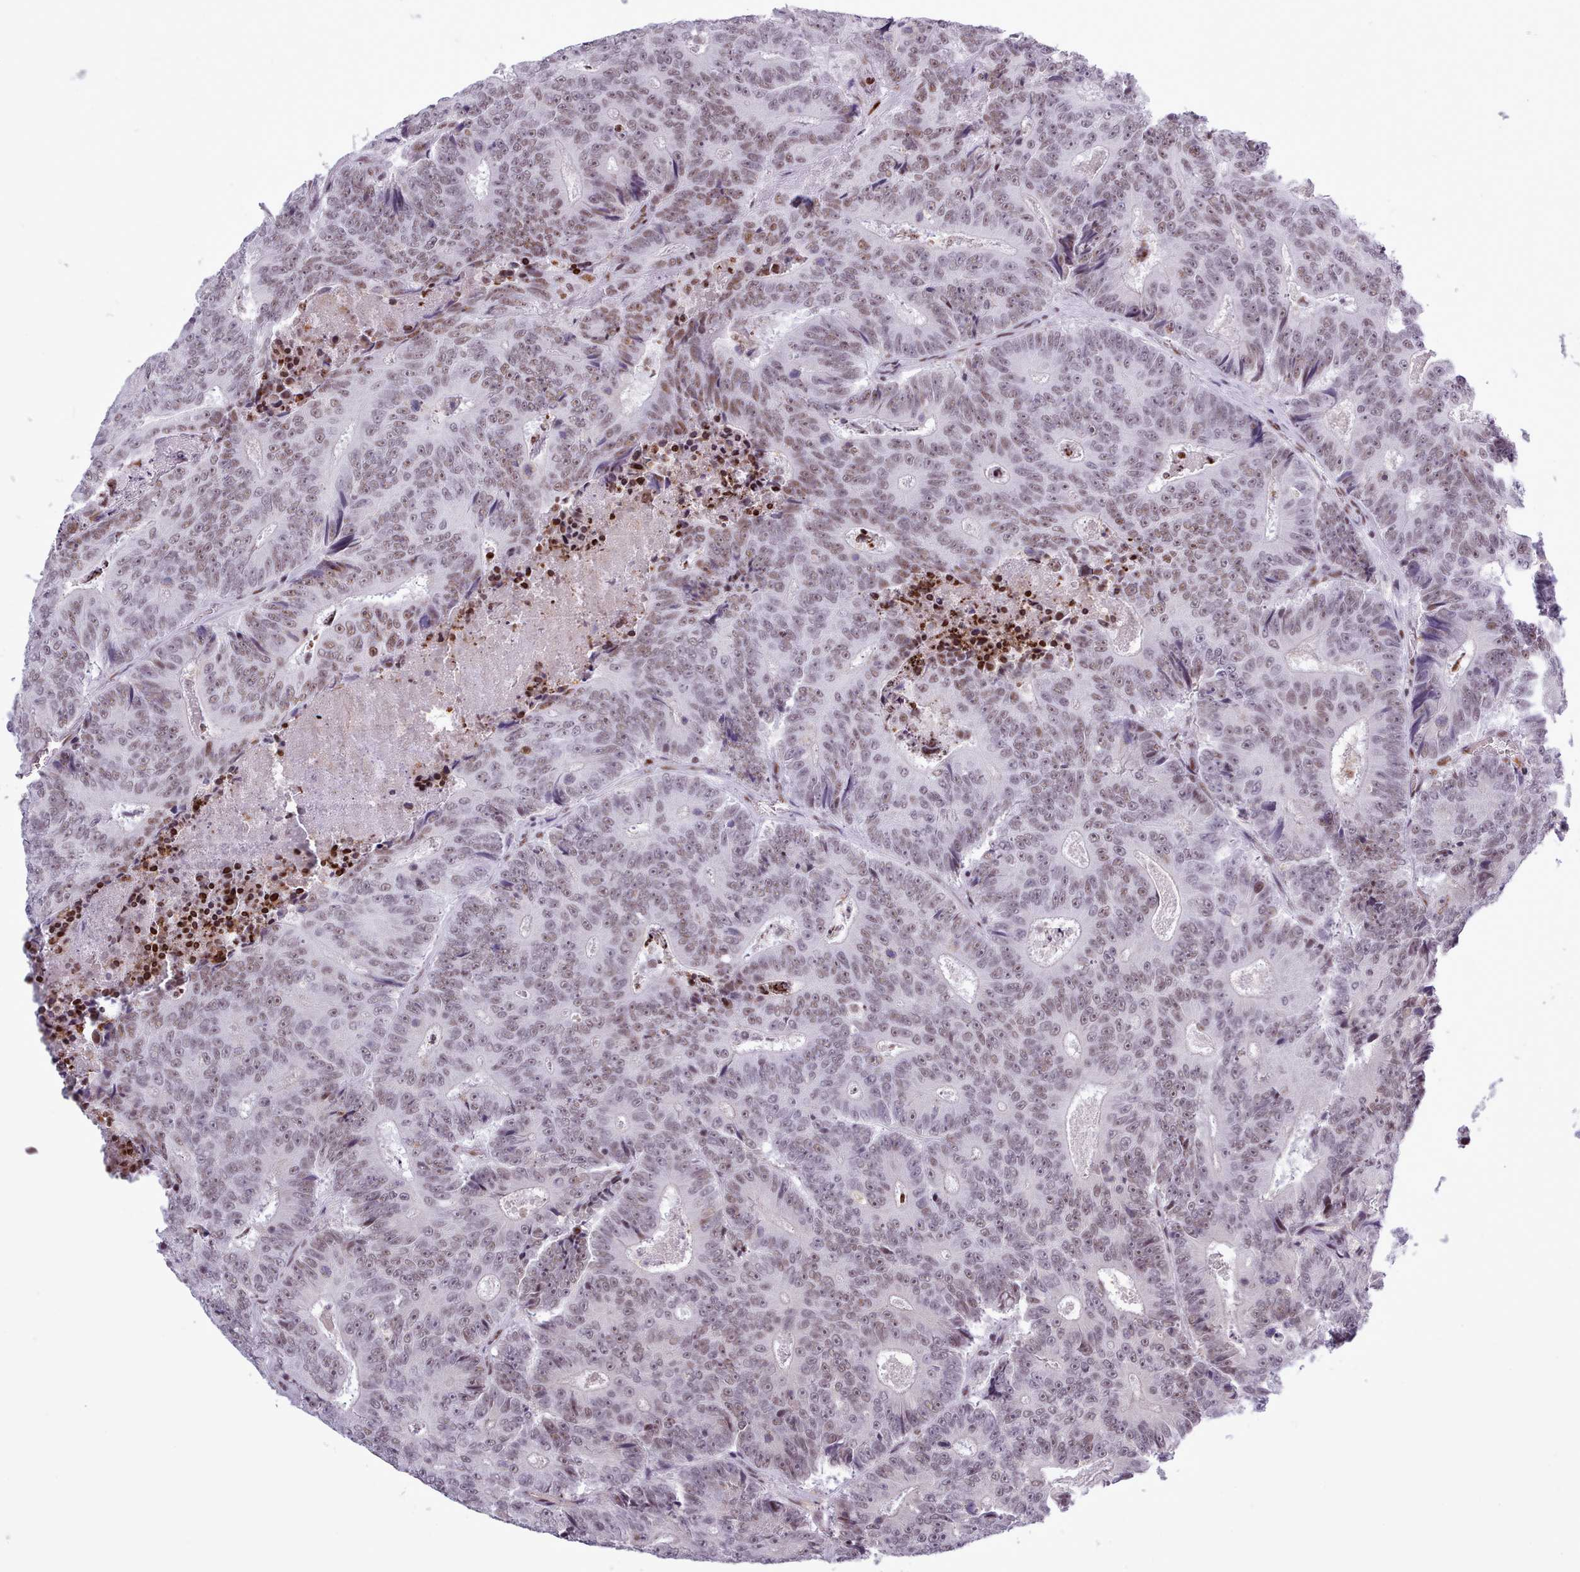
{"staining": {"intensity": "weak", "quantity": ">75%", "location": "nuclear"}, "tissue": "colorectal cancer", "cell_type": "Tumor cells", "image_type": "cancer", "snomed": [{"axis": "morphology", "description": "Adenocarcinoma, NOS"}, {"axis": "topography", "description": "Colon"}], "caption": "The photomicrograph reveals a brown stain indicating the presence of a protein in the nuclear of tumor cells in colorectal adenocarcinoma. The staining was performed using DAB (3,3'-diaminobenzidine), with brown indicating positive protein expression. Nuclei are stained blue with hematoxylin.", "gene": "SRSF4", "patient": {"sex": "male", "age": 83}}